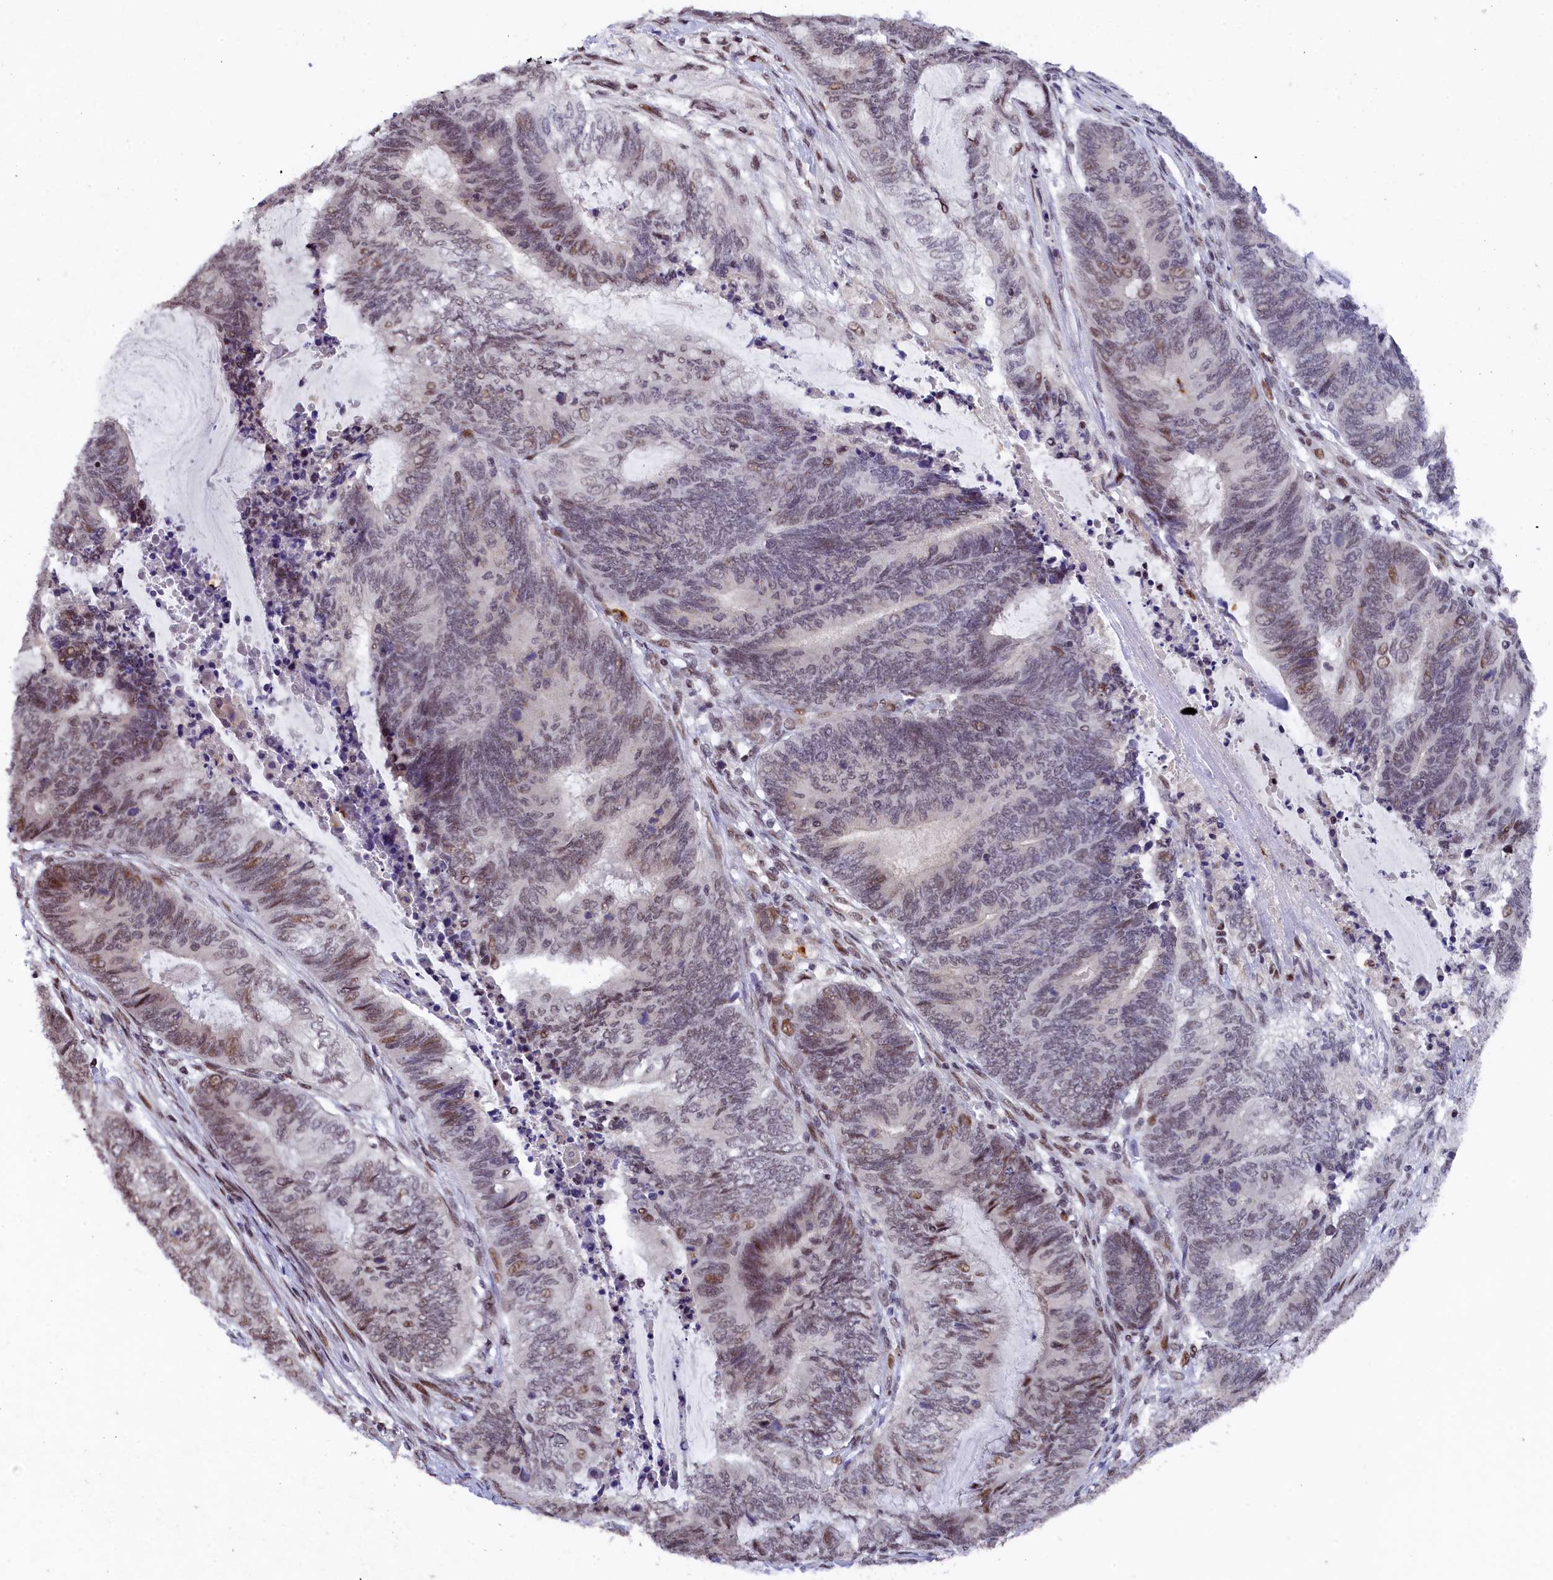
{"staining": {"intensity": "moderate", "quantity": "<25%", "location": "nuclear"}, "tissue": "endometrial cancer", "cell_type": "Tumor cells", "image_type": "cancer", "snomed": [{"axis": "morphology", "description": "Adenocarcinoma, NOS"}, {"axis": "topography", "description": "Uterus"}, {"axis": "topography", "description": "Endometrium"}], "caption": "A low amount of moderate nuclear expression is present in approximately <25% of tumor cells in endometrial adenocarcinoma tissue.", "gene": "ADIG", "patient": {"sex": "female", "age": 70}}